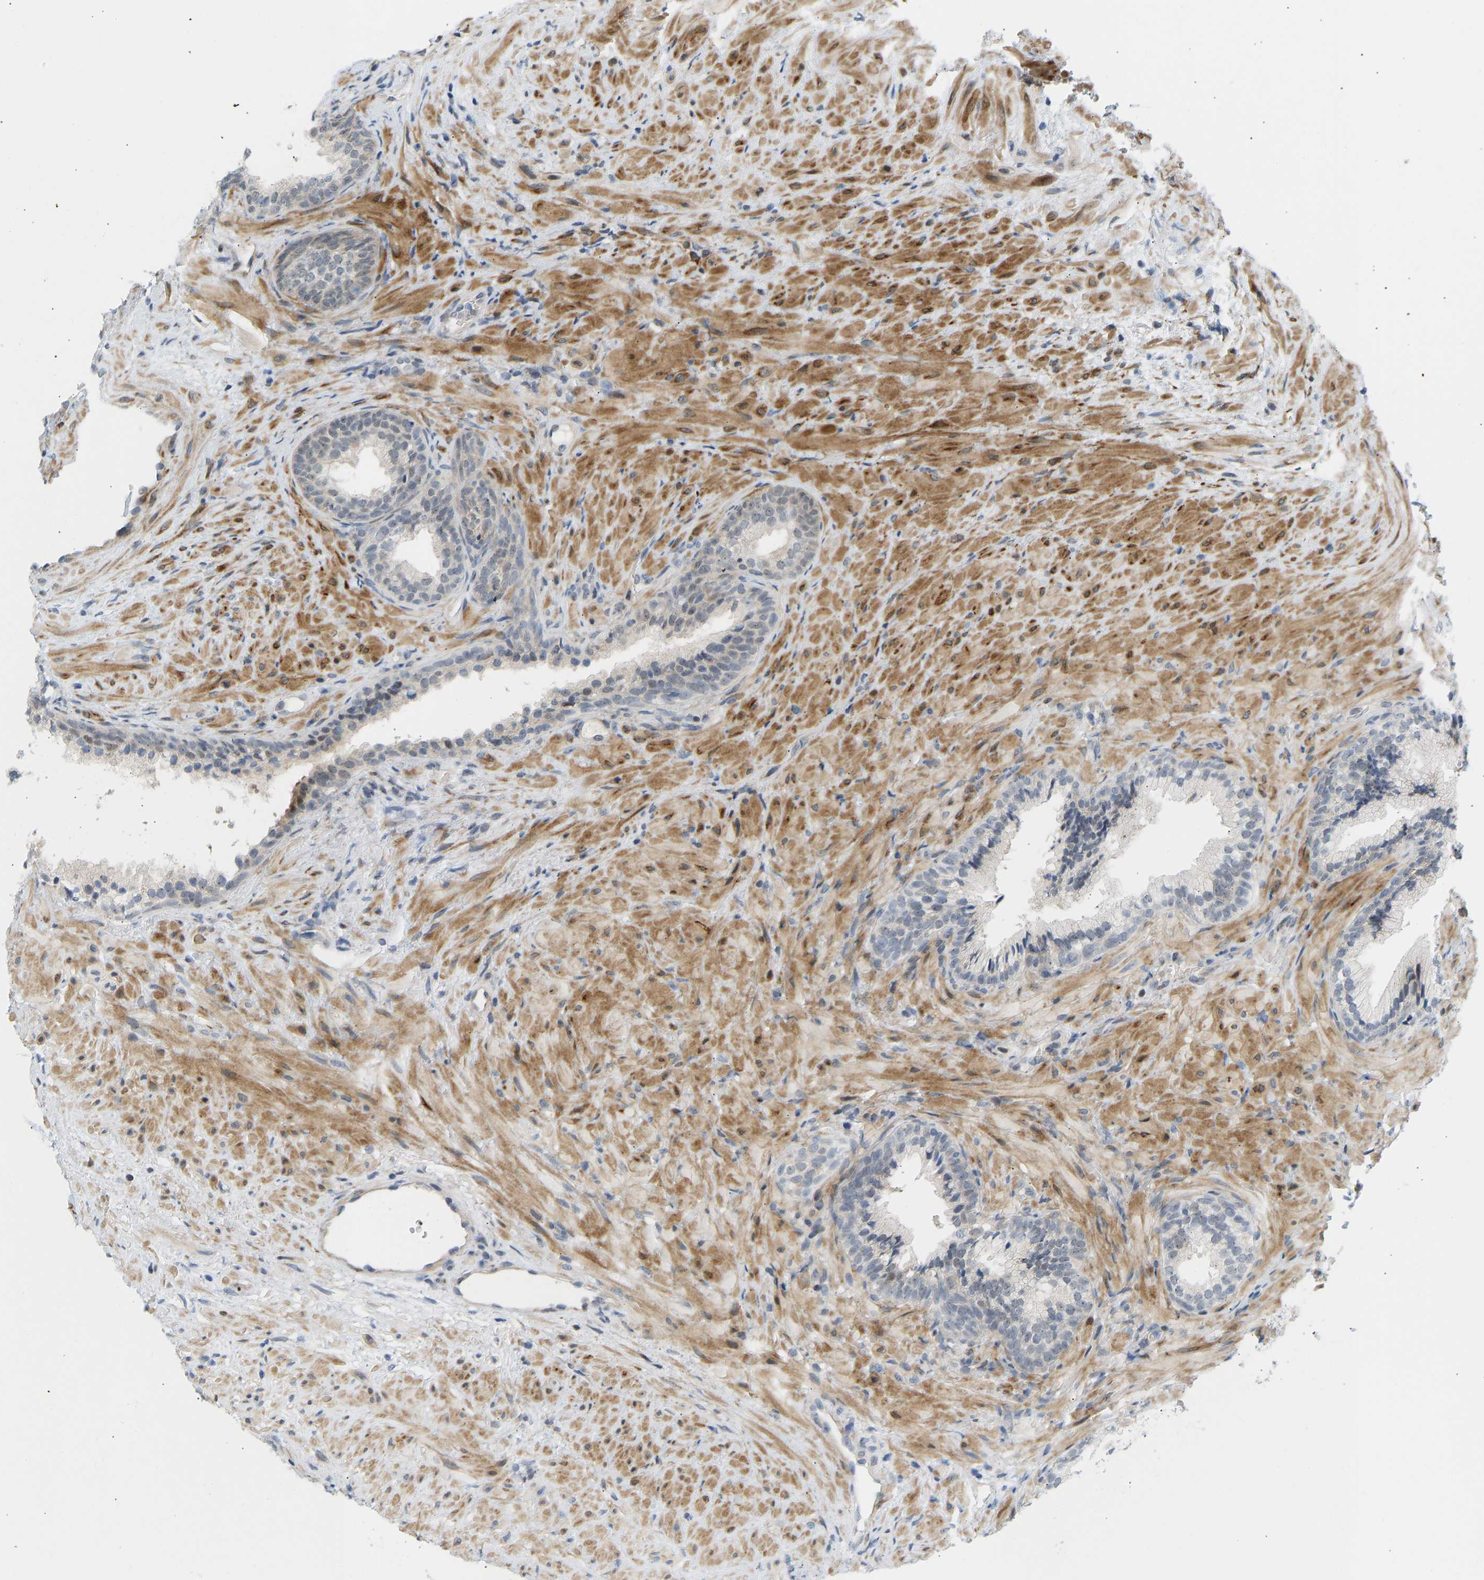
{"staining": {"intensity": "negative", "quantity": "none", "location": "none"}, "tissue": "prostate", "cell_type": "Glandular cells", "image_type": "normal", "snomed": [{"axis": "morphology", "description": "Normal tissue, NOS"}, {"axis": "topography", "description": "Prostate"}], "caption": "IHC of unremarkable prostate exhibits no staining in glandular cells. (IHC, brightfield microscopy, high magnification).", "gene": "BAG1", "patient": {"sex": "male", "age": 76}}